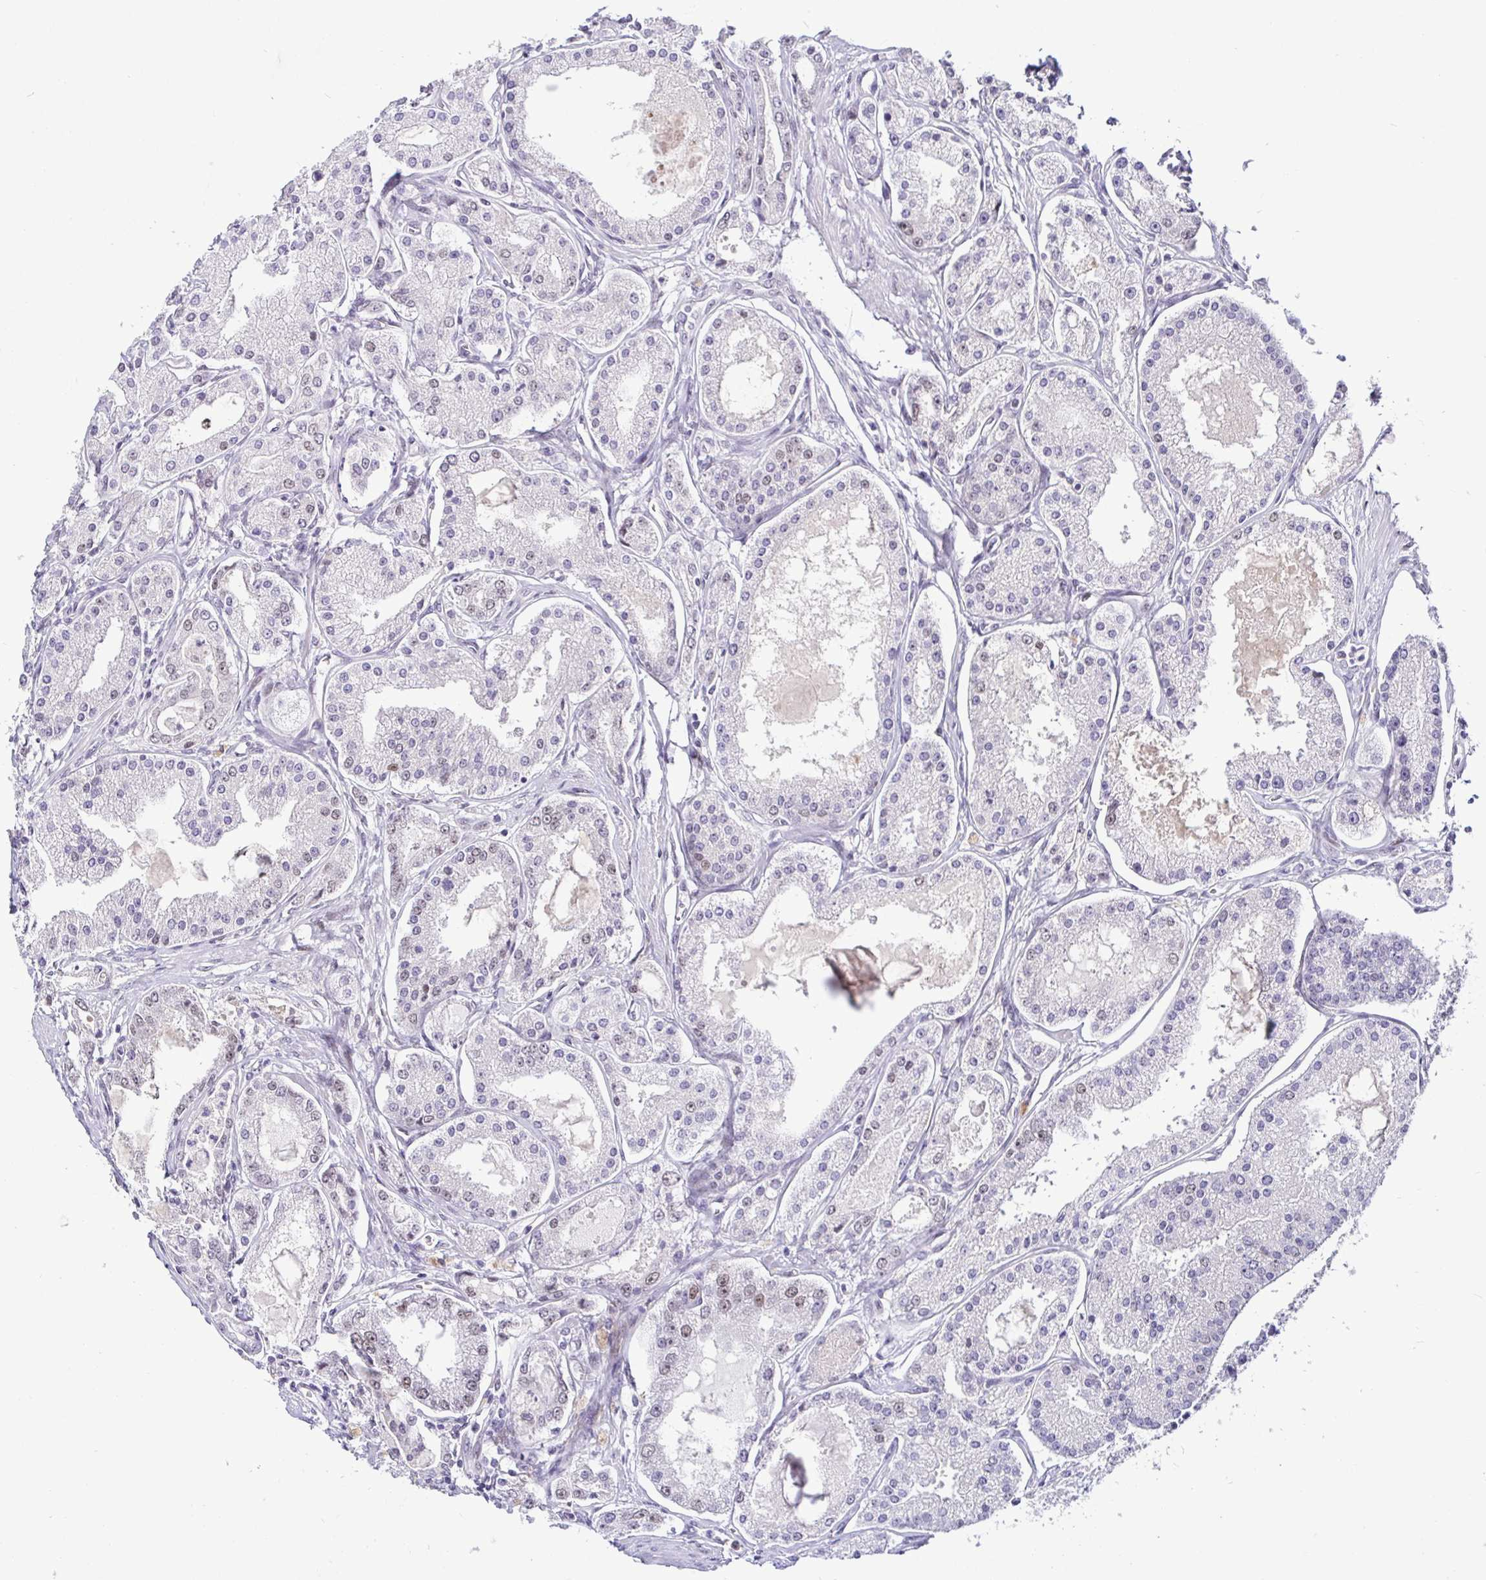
{"staining": {"intensity": "weak", "quantity": "<25%", "location": "nuclear"}, "tissue": "prostate cancer", "cell_type": "Tumor cells", "image_type": "cancer", "snomed": [{"axis": "morphology", "description": "Adenocarcinoma, High grade"}, {"axis": "topography", "description": "Prostate"}], "caption": "High-grade adenocarcinoma (prostate) was stained to show a protein in brown. There is no significant positivity in tumor cells.", "gene": "NUP188", "patient": {"sex": "male", "age": 66}}